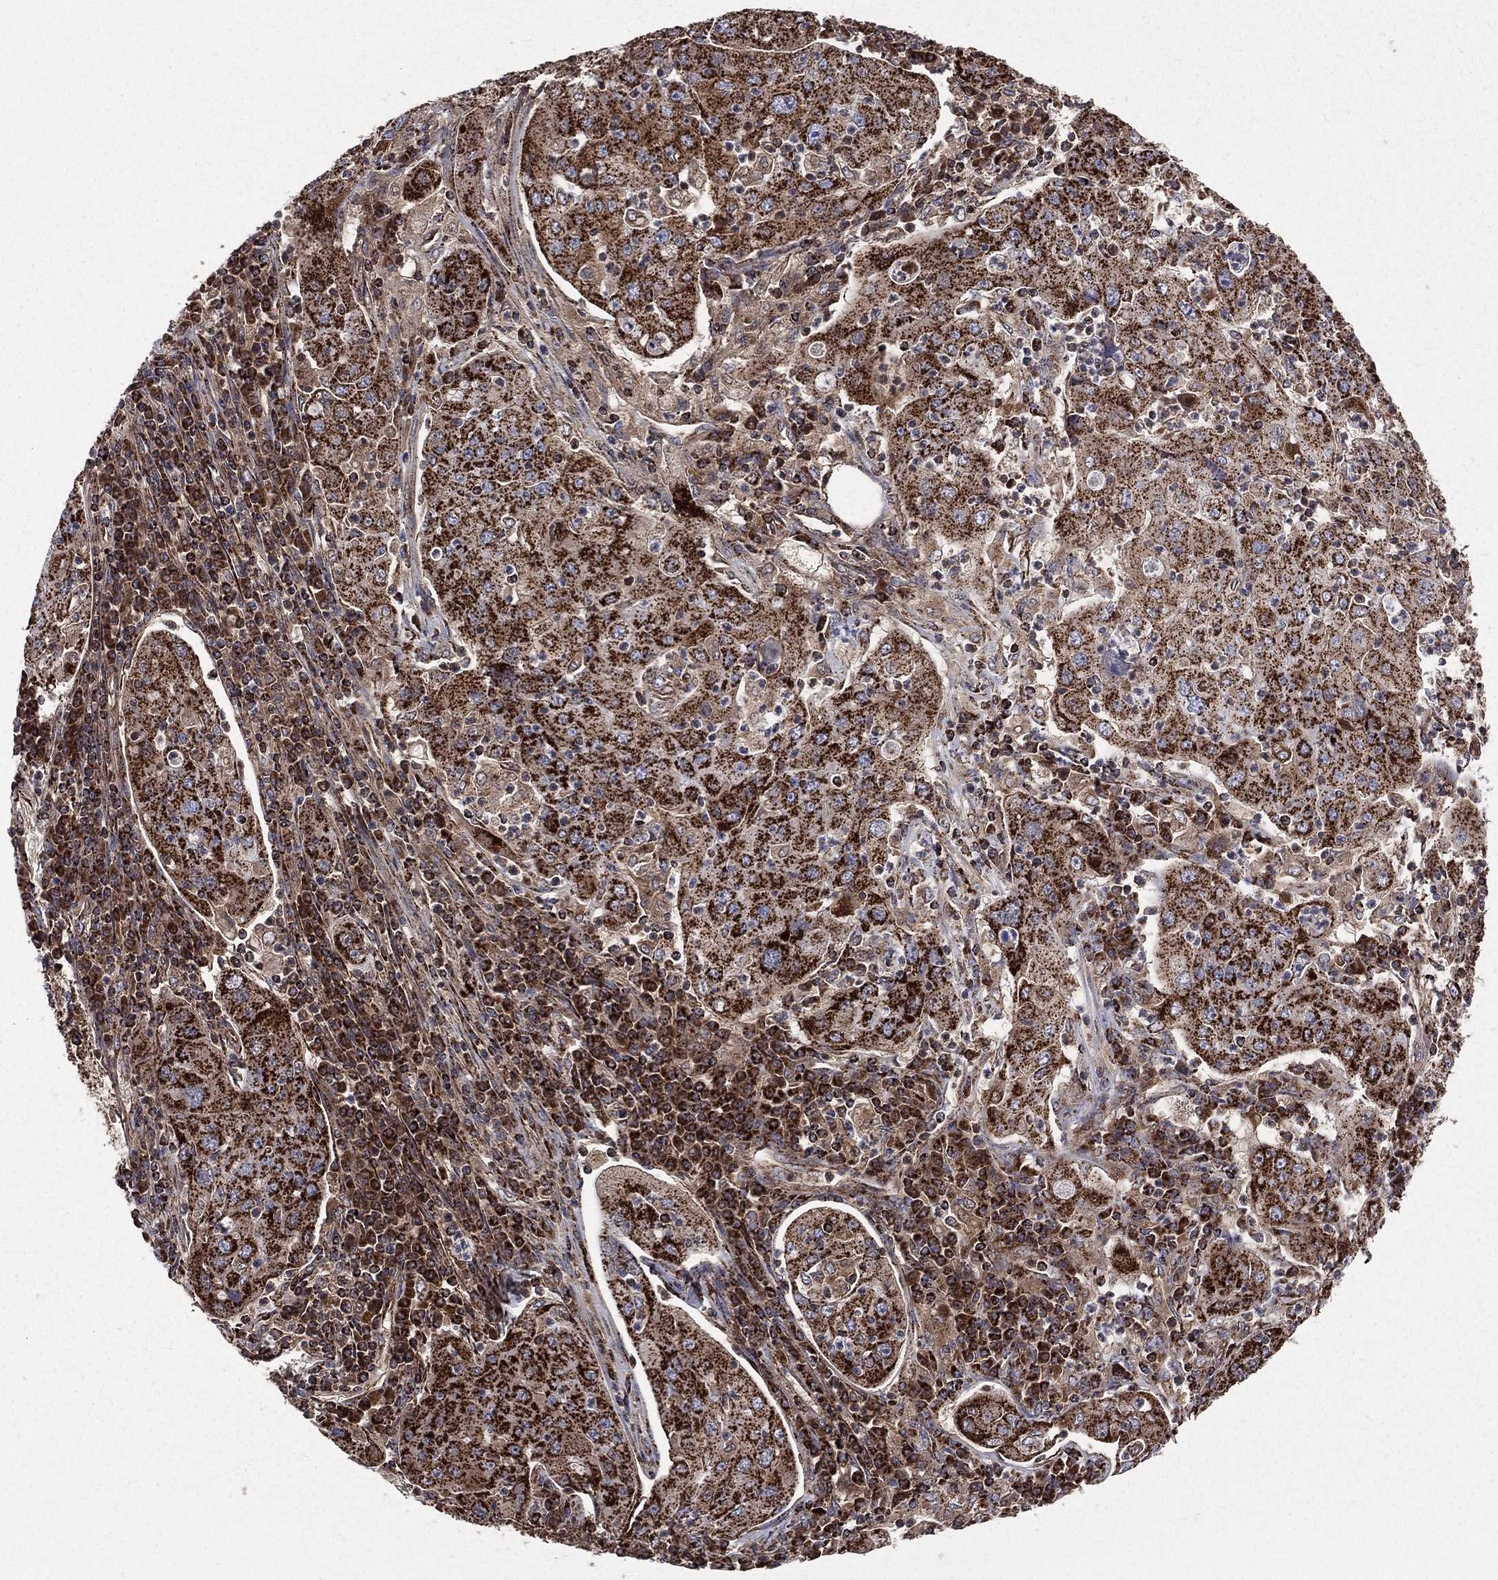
{"staining": {"intensity": "strong", "quantity": ">75%", "location": "cytoplasmic/membranous"}, "tissue": "lung cancer", "cell_type": "Tumor cells", "image_type": "cancer", "snomed": [{"axis": "morphology", "description": "Squamous cell carcinoma, NOS"}, {"axis": "topography", "description": "Lung"}], "caption": "Protein expression analysis of human lung cancer reveals strong cytoplasmic/membranous expression in approximately >75% of tumor cells. Using DAB (3,3'-diaminobenzidine) (brown) and hematoxylin (blue) stains, captured at high magnification using brightfield microscopy.", "gene": "GOT2", "patient": {"sex": "female", "age": 59}}